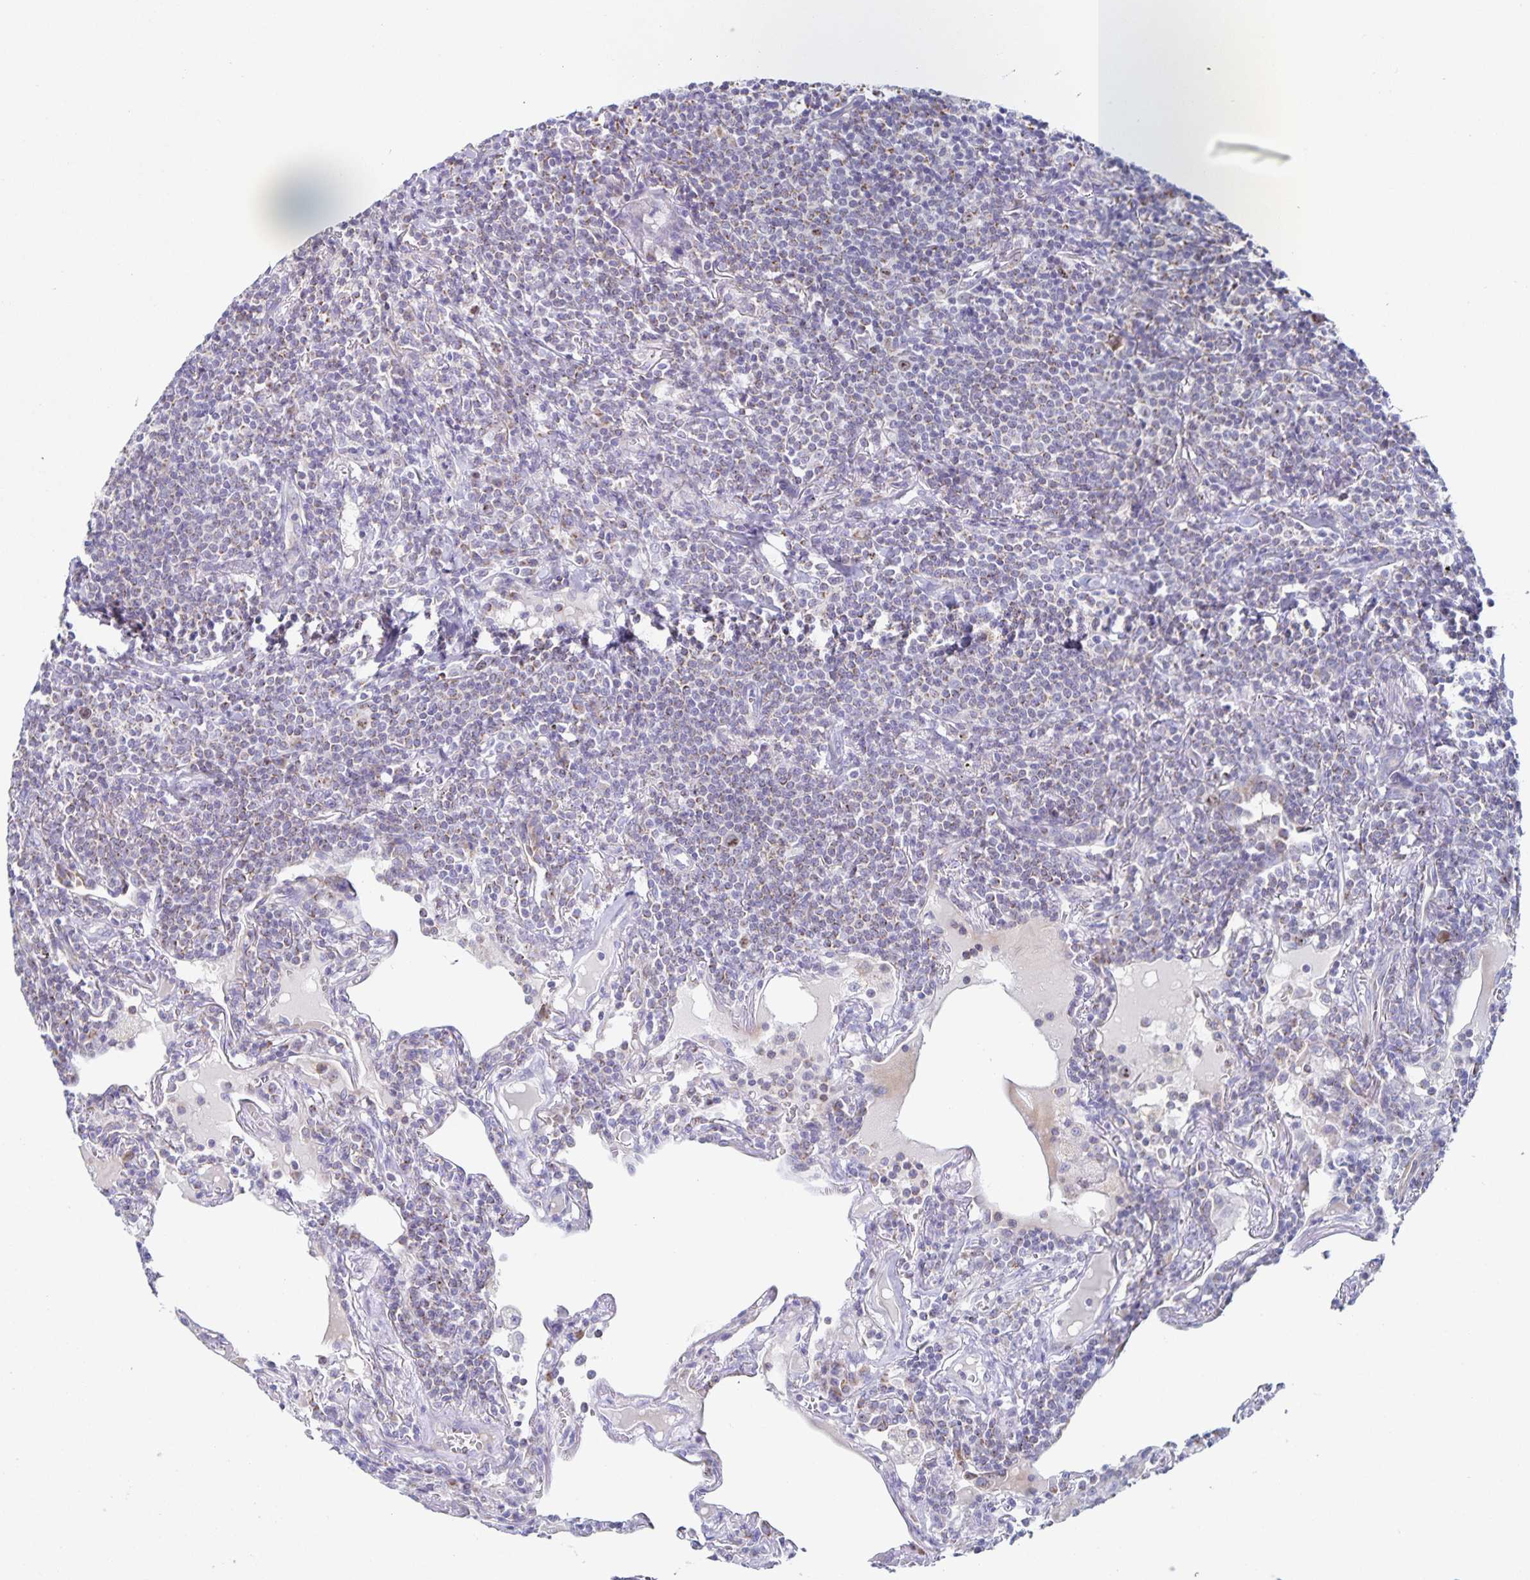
{"staining": {"intensity": "weak", "quantity": "<25%", "location": "cytoplasmic/membranous"}, "tissue": "lymphoma", "cell_type": "Tumor cells", "image_type": "cancer", "snomed": [{"axis": "morphology", "description": "Malignant lymphoma, non-Hodgkin's type, Low grade"}, {"axis": "topography", "description": "Lung"}], "caption": "Human low-grade malignant lymphoma, non-Hodgkin's type stained for a protein using immunohistochemistry (IHC) demonstrates no positivity in tumor cells.", "gene": "CENPH", "patient": {"sex": "female", "age": 71}}